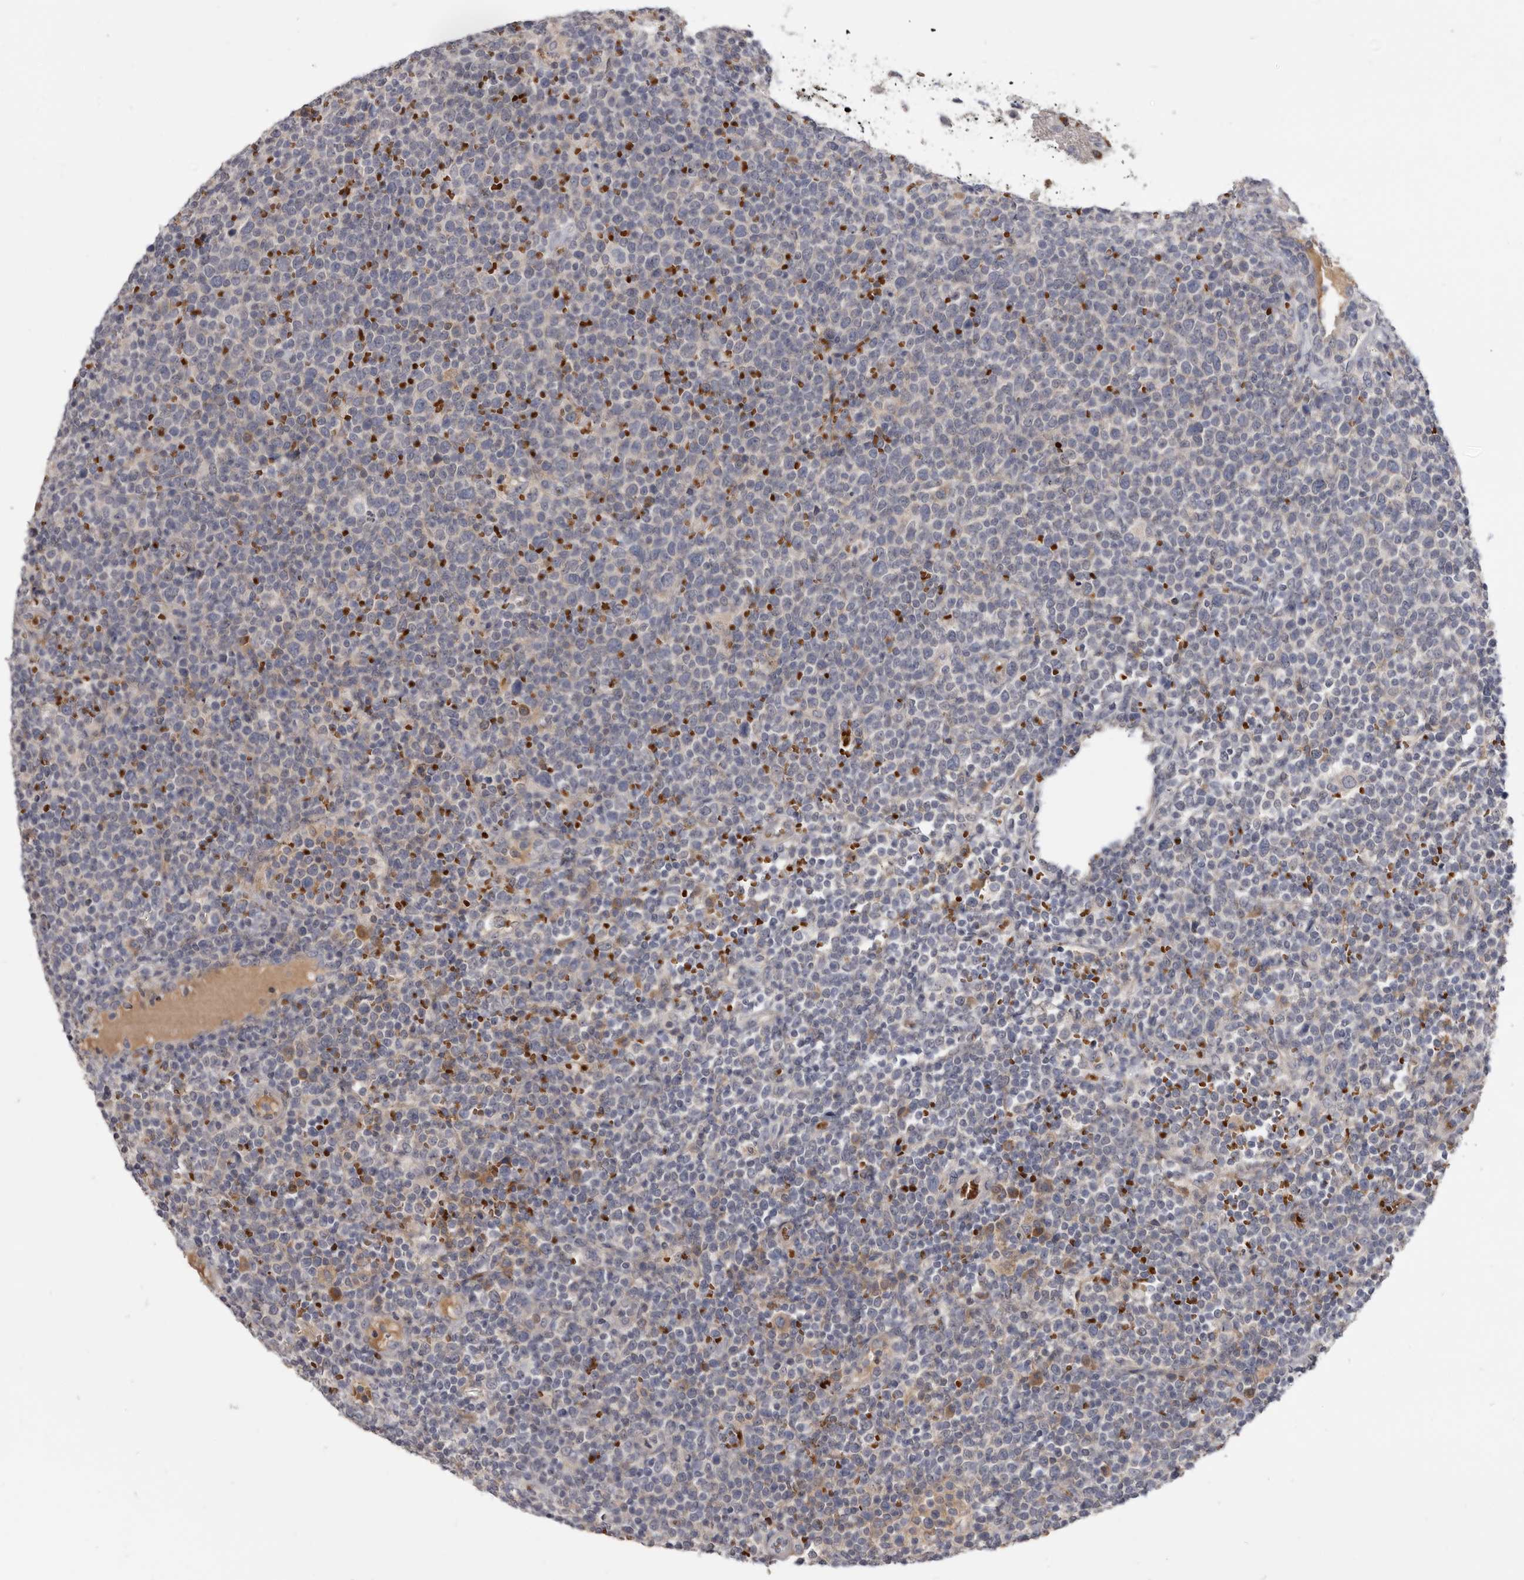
{"staining": {"intensity": "negative", "quantity": "none", "location": "none"}, "tissue": "lymphoma", "cell_type": "Tumor cells", "image_type": "cancer", "snomed": [{"axis": "morphology", "description": "Malignant lymphoma, non-Hodgkin's type, High grade"}, {"axis": "topography", "description": "Lymph node"}], "caption": "There is no significant positivity in tumor cells of lymphoma.", "gene": "NENF", "patient": {"sex": "male", "age": 61}}